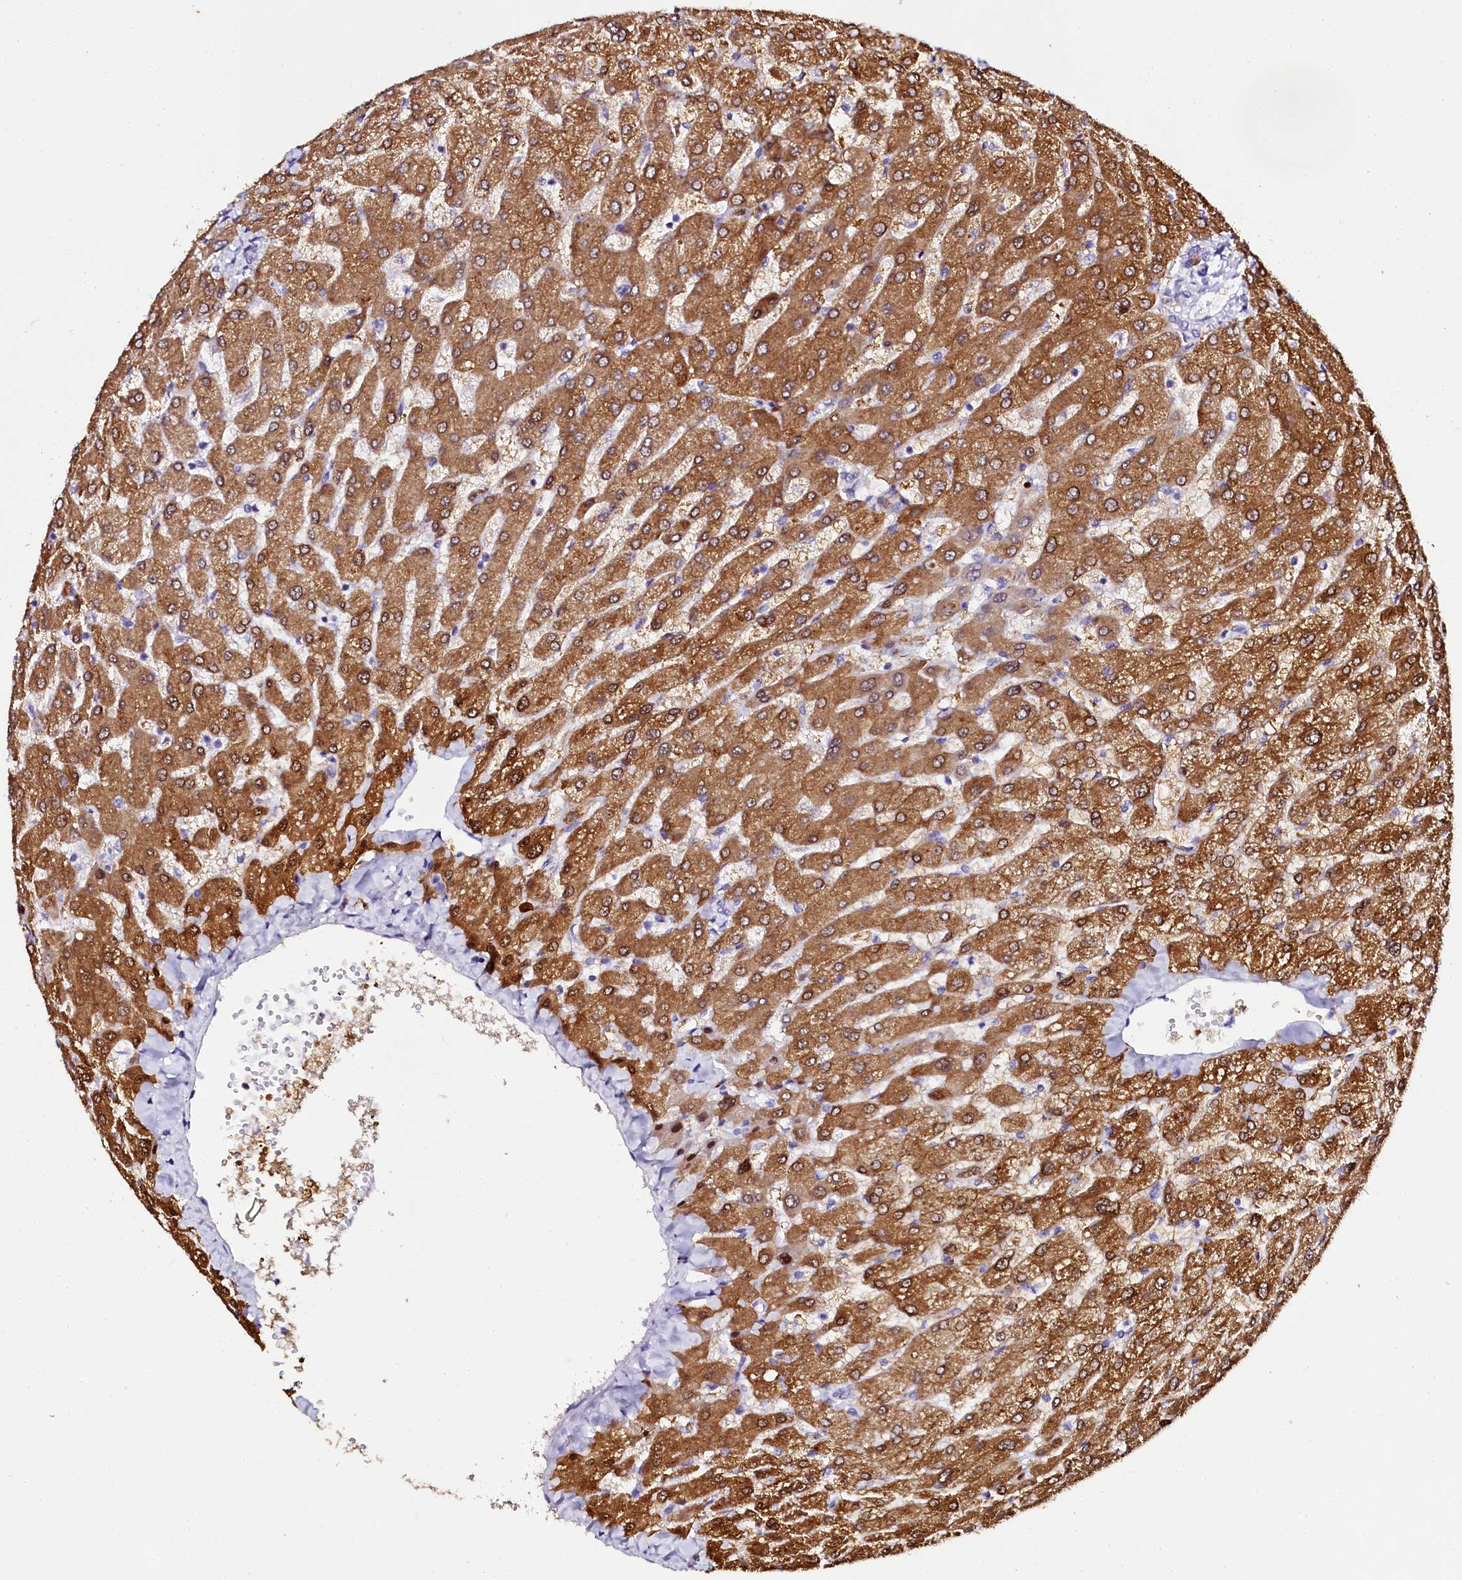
{"staining": {"intensity": "negative", "quantity": "none", "location": "none"}, "tissue": "liver", "cell_type": "Cholangiocytes", "image_type": "normal", "snomed": [{"axis": "morphology", "description": "Normal tissue, NOS"}, {"axis": "topography", "description": "Liver"}], "caption": "The image displays no significant expression in cholangiocytes of liver.", "gene": "SORD", "patient": {"sex": "male", "age": 55}}